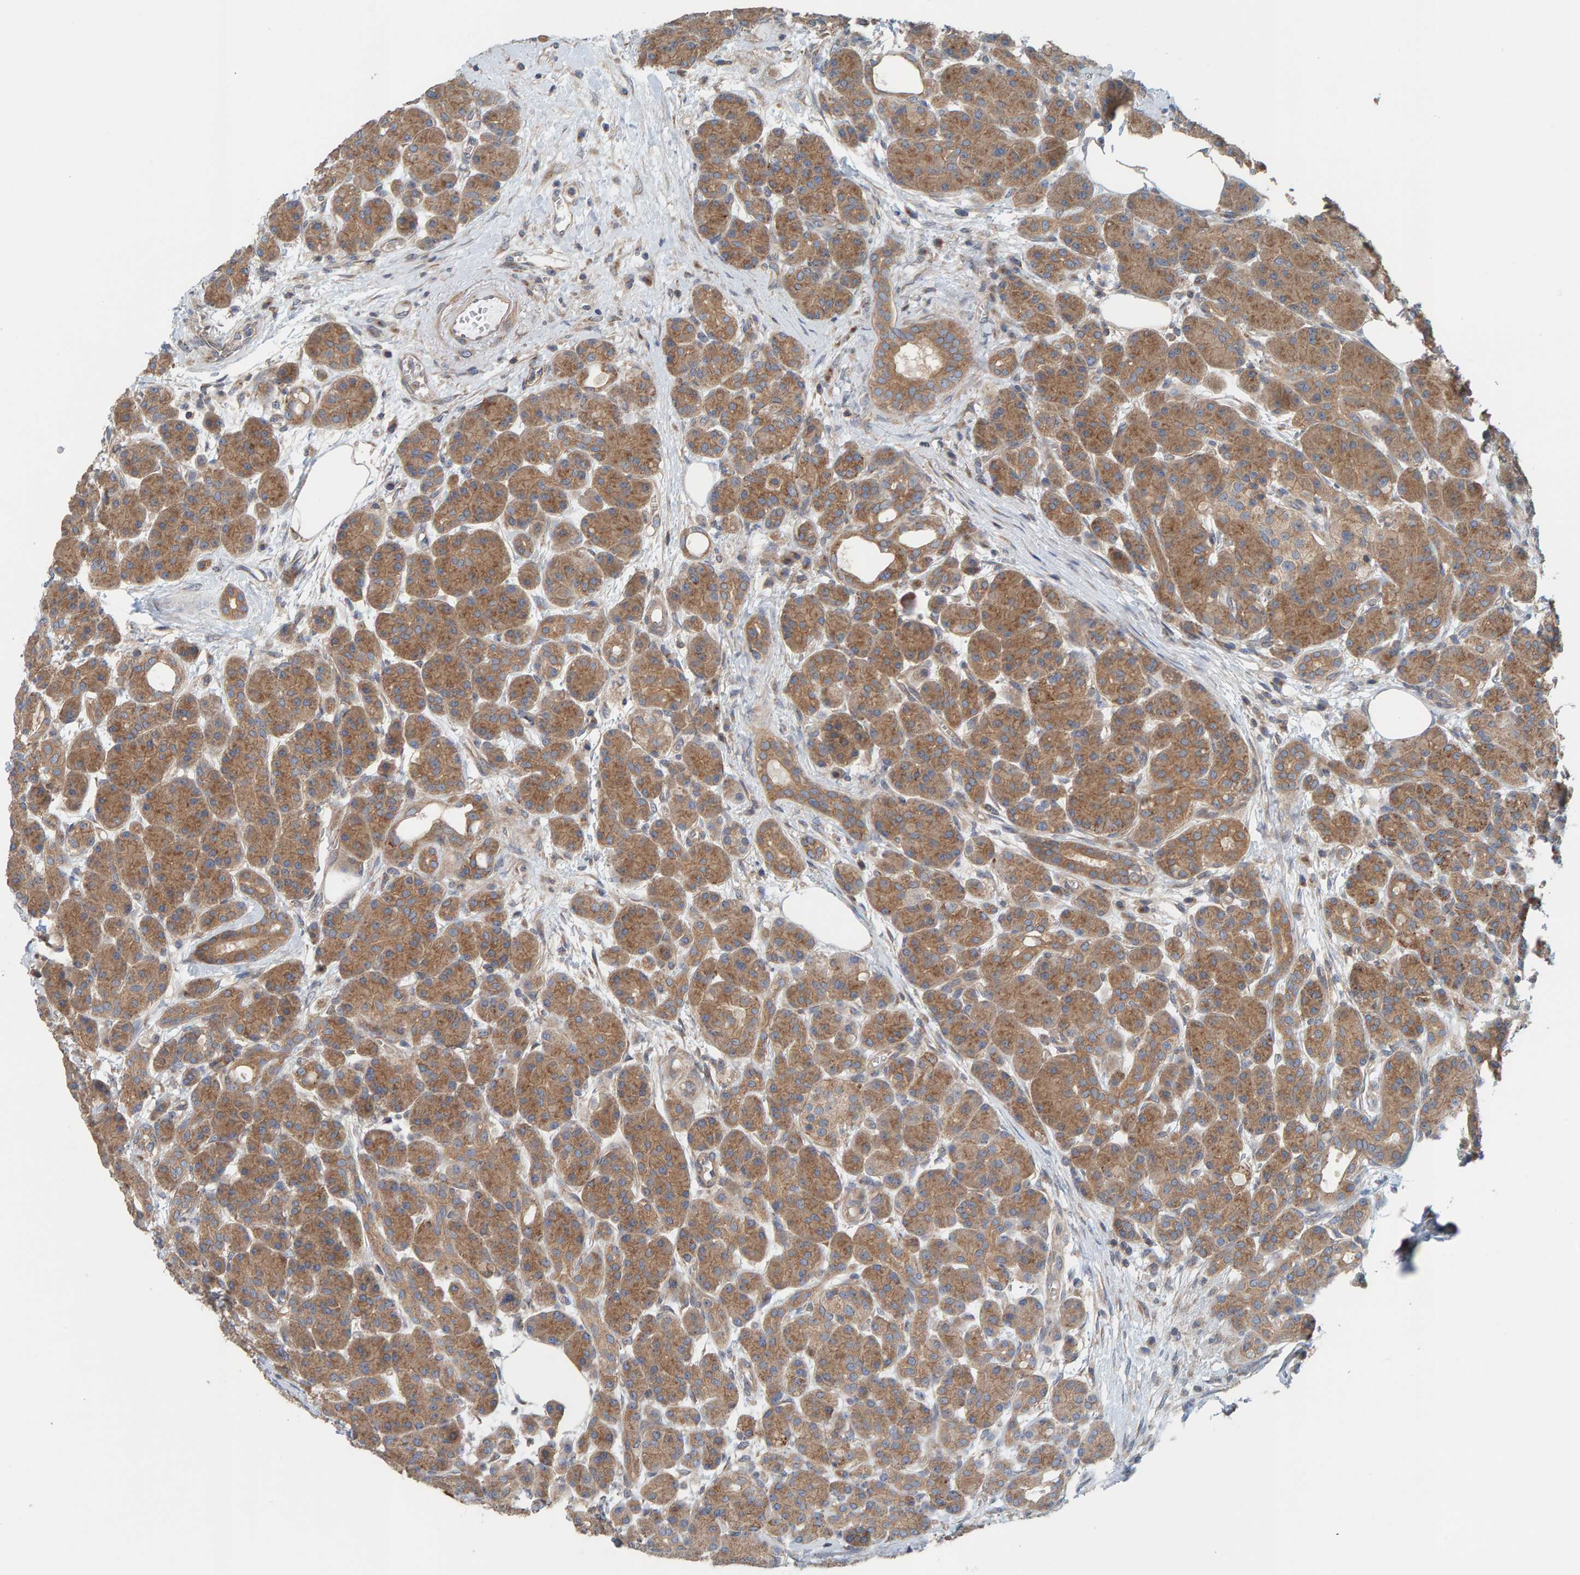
{"staining": {"intensity": "moderate", "quantity": ">75%", "location": "cytoplasmic/membranous"}, "tissue": "pancreas", "cell_type": "Exocrine glandular cells", "image_type": "normal", "snomed": [{"axis": "morphology", "description": "Normal tissue, NOS"}, {"axis": "topography", "description": "Pancreas"}], "caption": "This is a histology image of immunohistochemistry (IHC) staining of normal pancreas, which shows moderate expression in the cytoplasmic/membranous of exocrine glandular cells.", "gene": "UBAP1", "patient": {"sex": "male", "age": 63}}